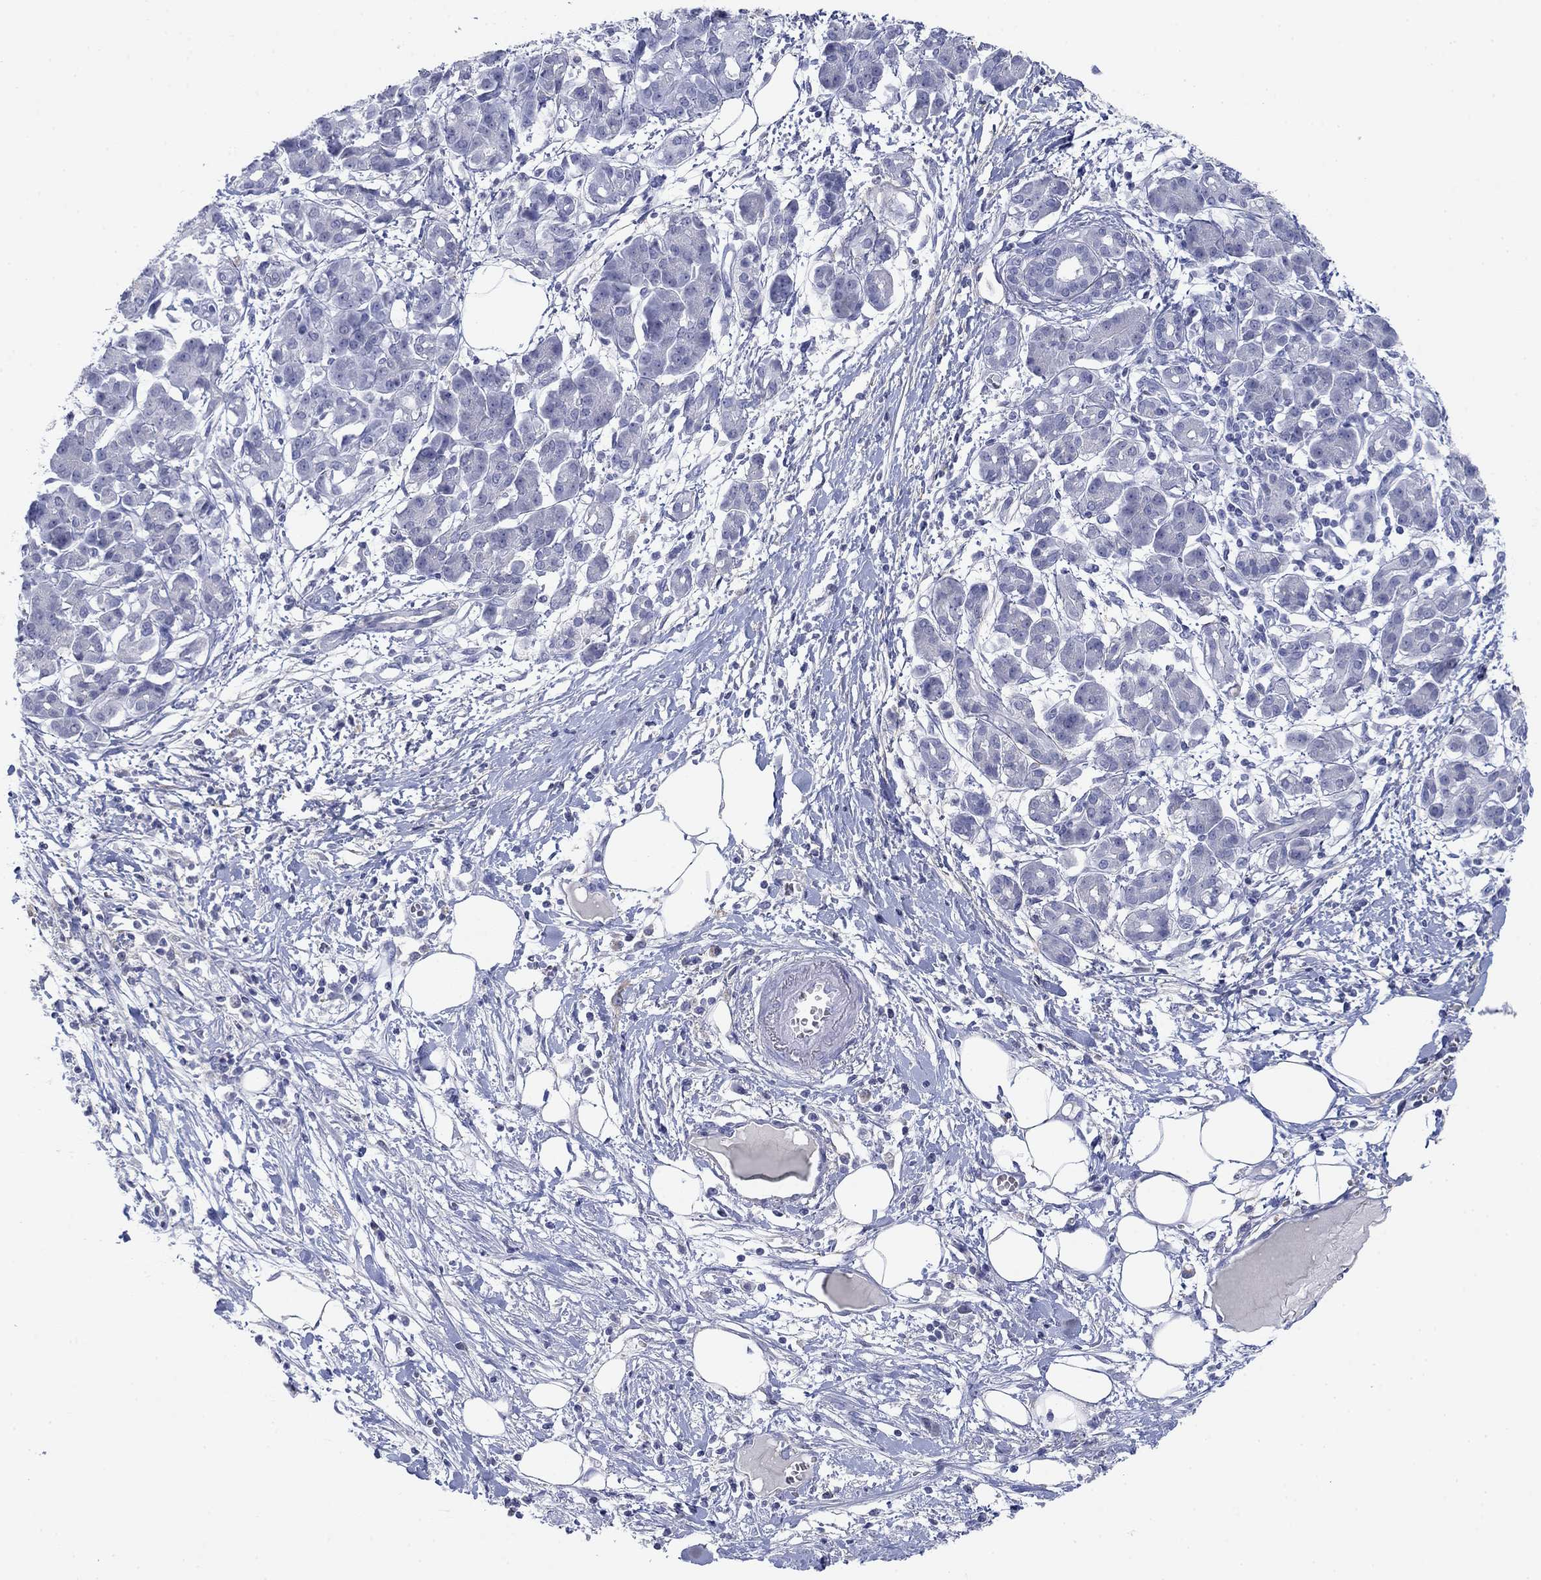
{"staining": {"intensity": "negative", "quantity": "none", "location": "none"}, "tissue": "pancreatic cancer", "cell_type": "Tumor cells", "image_type": "cancer", "snomed": [{"axis": "morphology", "description": "Adenocarcinoma, NOS"}, {"axis": "topography", "description": "Pancreas"}], "caption": "This is a micrograph of immunohistochemistry (IHC) staining of pancreatic cancer (adenocarcinoma), which shows no staining in tumor cells.", "gene": "PDYN", "patient": {"sex": "male", "age": 72}}